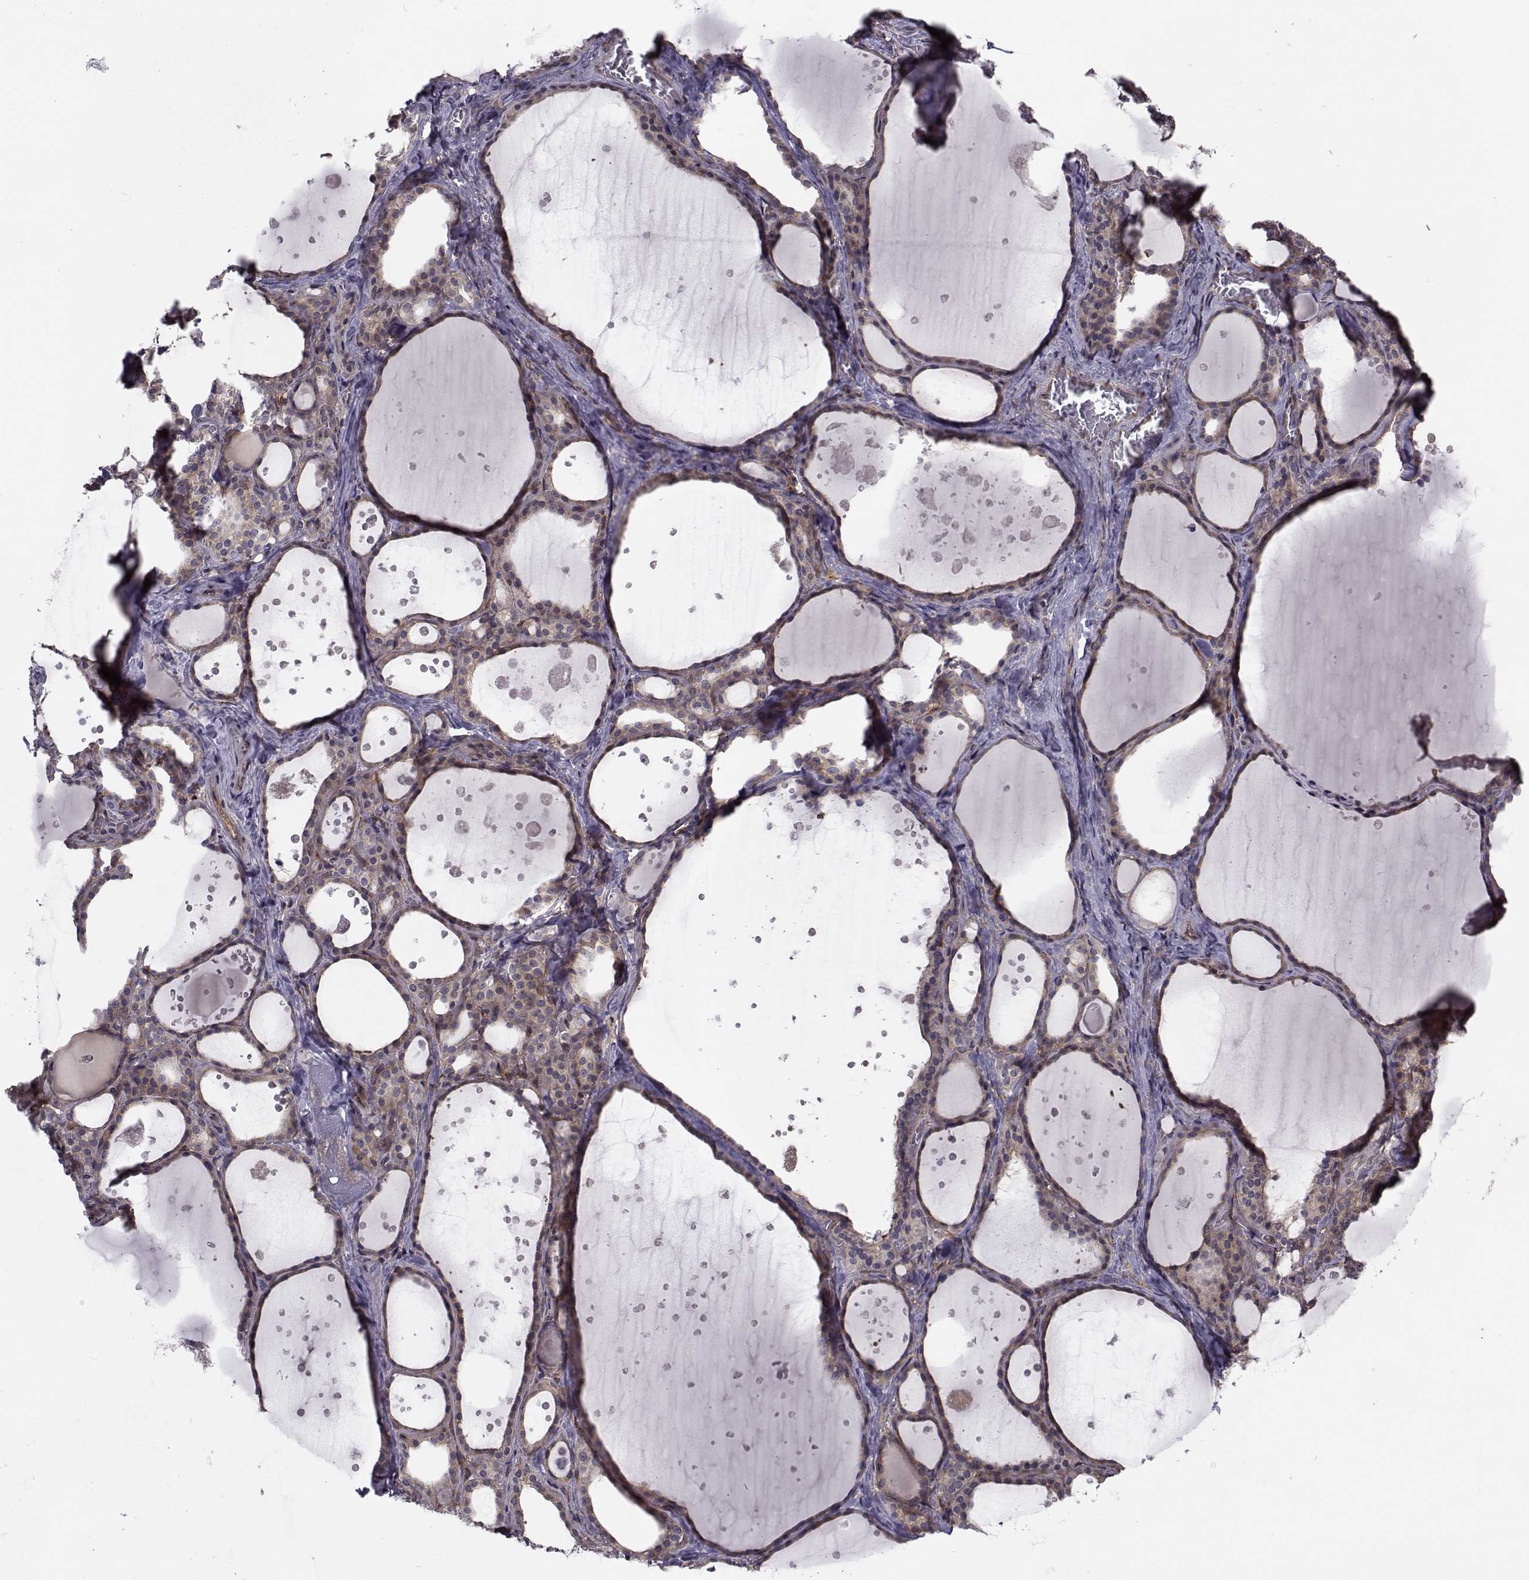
{"staining": {"intensity": "weak", "quantity": "25%-75%", "location": "cytoplasmic/membranous"}, "tissue": "thyroid gland", "cell_type": "Glandular cells", "image_type": "normal", "snomed": [{"axis": "morphology", "description": "Normal tissue, NOS"}, {"axis": "topography", "description": "Thyroid gland"}], "caption": "A brown stain shows weak cytoplasmic/membranous staining of a protein in glandular cells of normal human thyroid gland.", "gene": "TRIP10", "patient": {"sex": "male", "age": 63}}